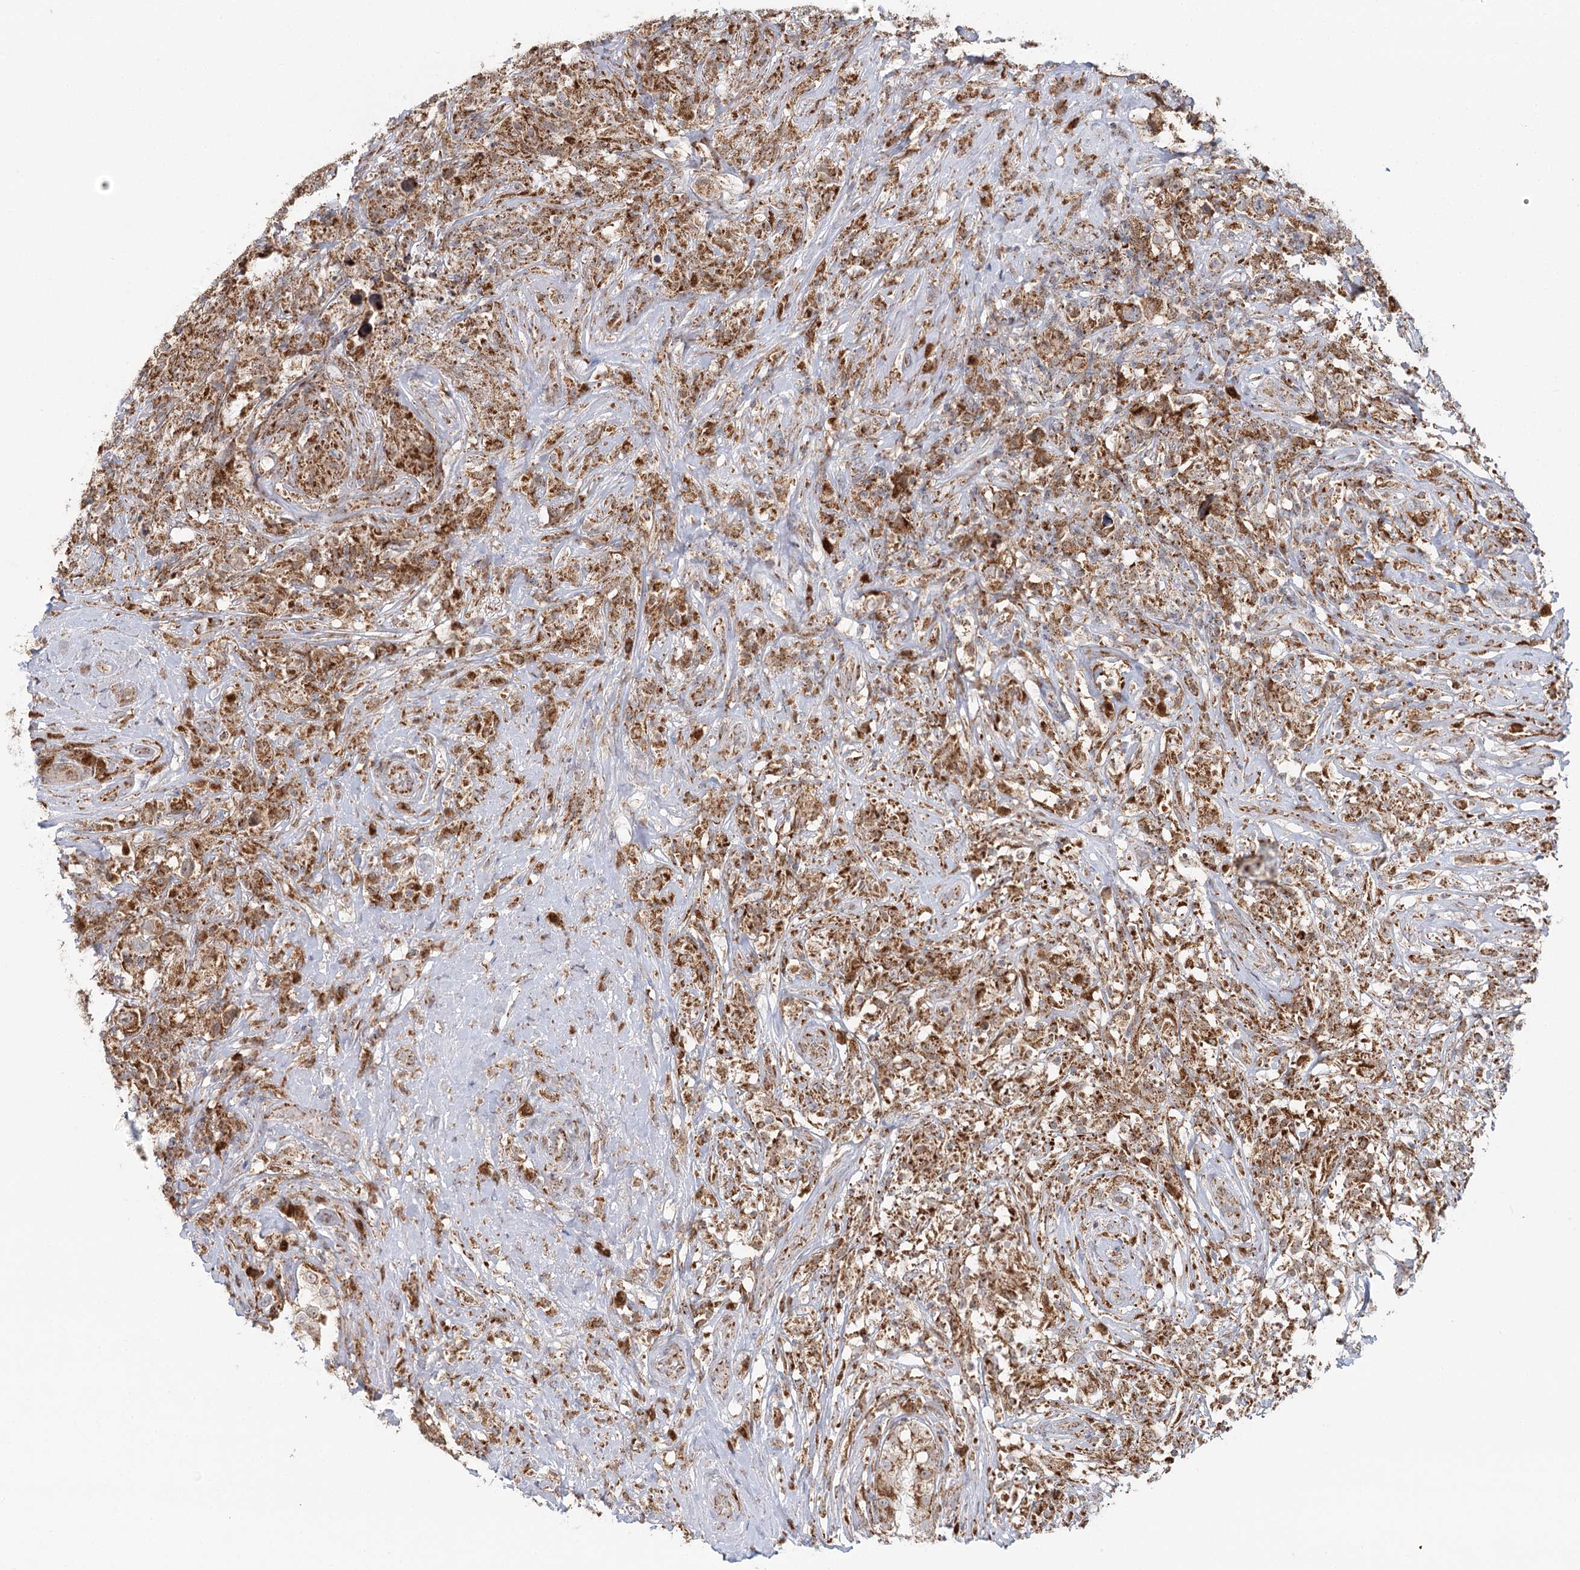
{"staining": {"intensity": "strong", "quantity": ">75%", "location": "cytoplasmic/membranous"}, "tissue": "testis cancer", "cell_type": "Tumor cells", "image_type": "cancer", "snomed": [{"axis": "morphology", "description": "Seminoma, NOS"}, {"axis": "topography", "description": "Testis"}], "caption": "Human testis seminoma stained for a protein (brown) displays strong cytoplasmic/membranous positive positivity in about >75% of tumor cells.", "gene": "TAS1R1", "patient": {"sex": "male", "age": 49}}